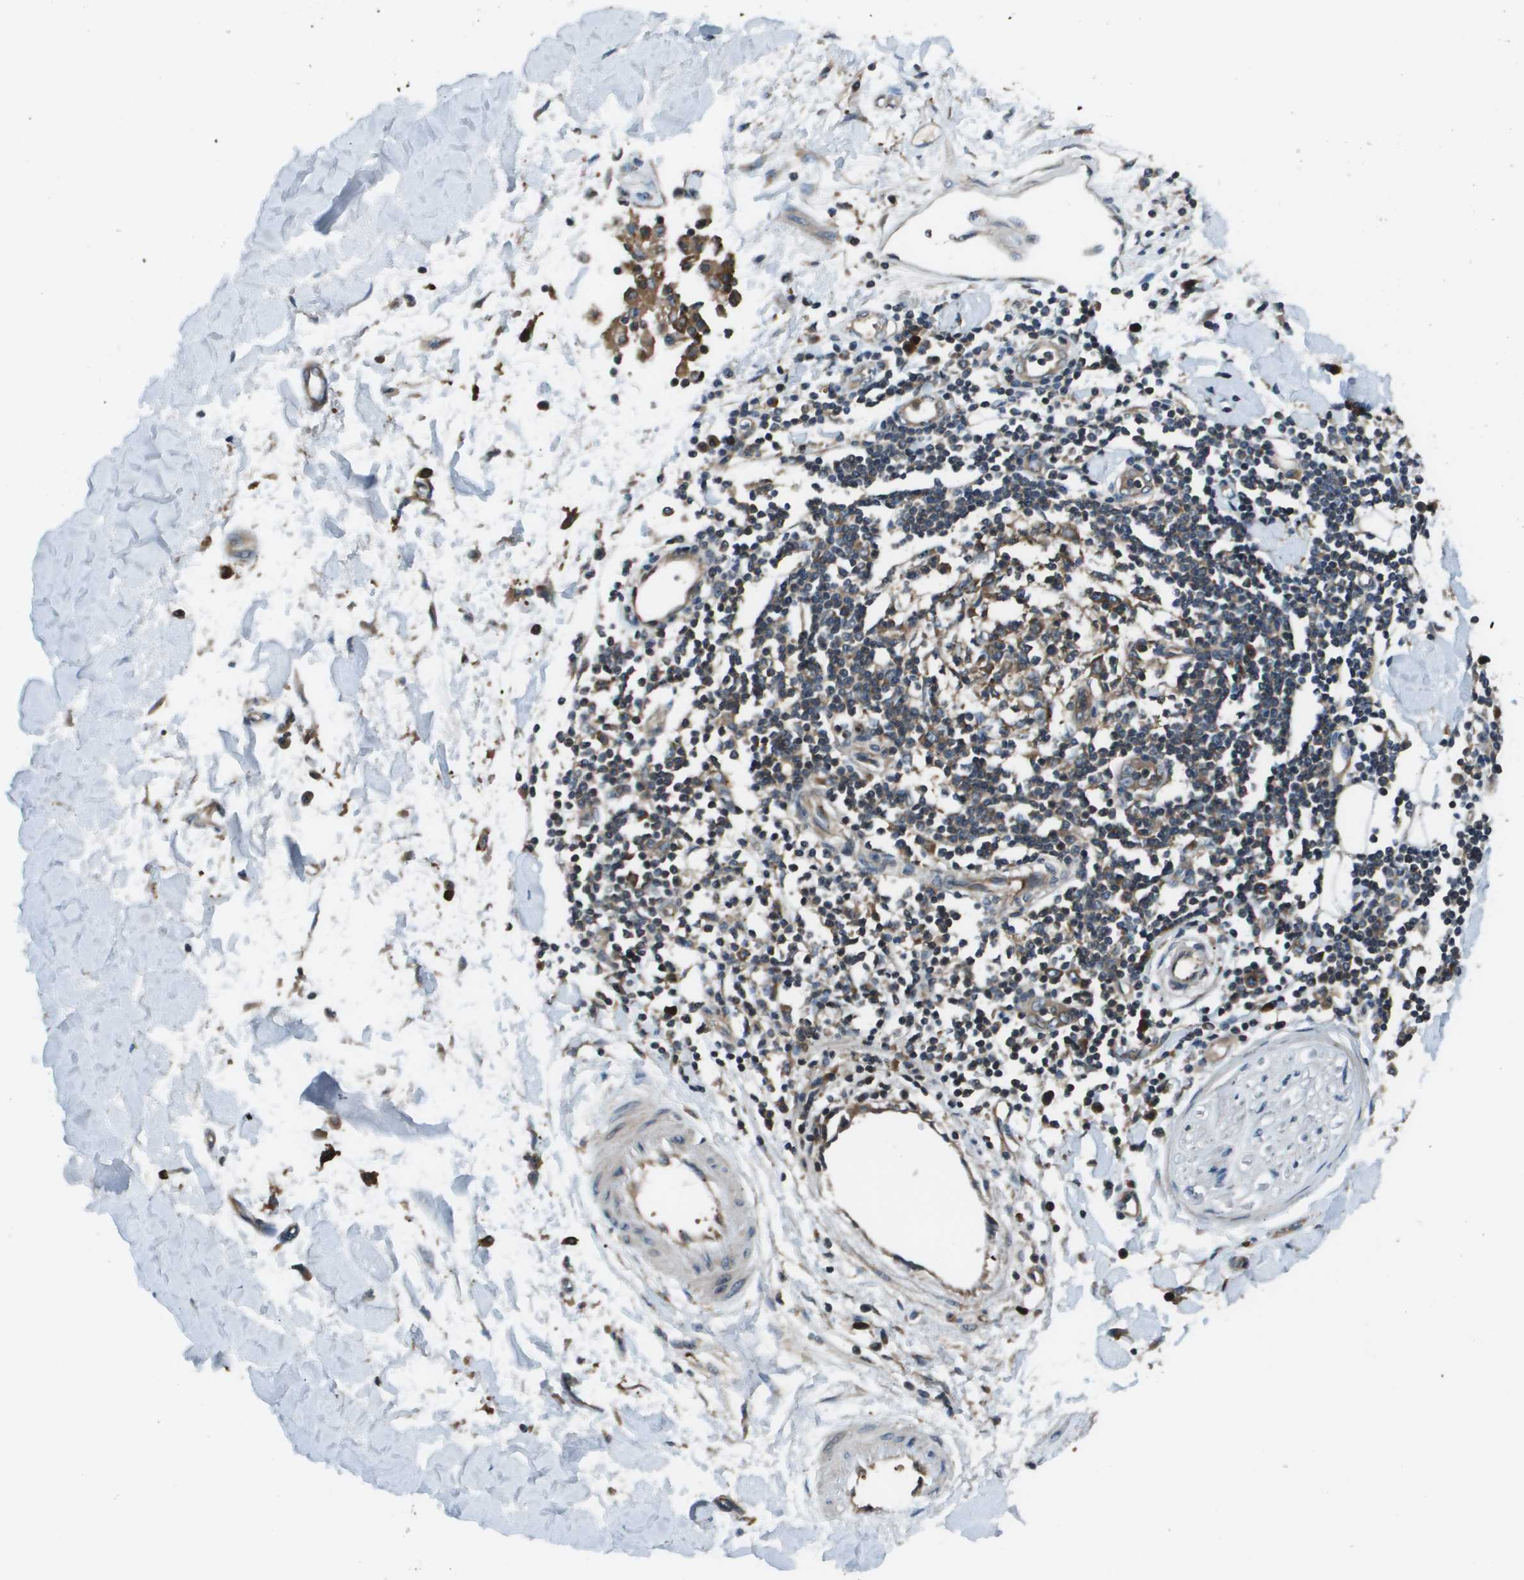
{"staining": {"intensity": "negative", "quantity": "none", "location": "none"}, "tissue": "adipose tissue", "cell_type": "Adipocytes", "image_type": "normal", "snomed": [{"axis": "morphology", "description": "Squamous cell carcinoma, NOS"}, {"axis": "topography", "description": "Skin"}], "caption": "A micrograph of adipose tissue stained for a protein exhibits no brown staining in adipocytes. (Brightfield microscopy of DAB (3,3'-diaminobenzidine) IHC at high magnification).", "gene": "EIF3B", "patient": {"sex": "male", "age": 83}}